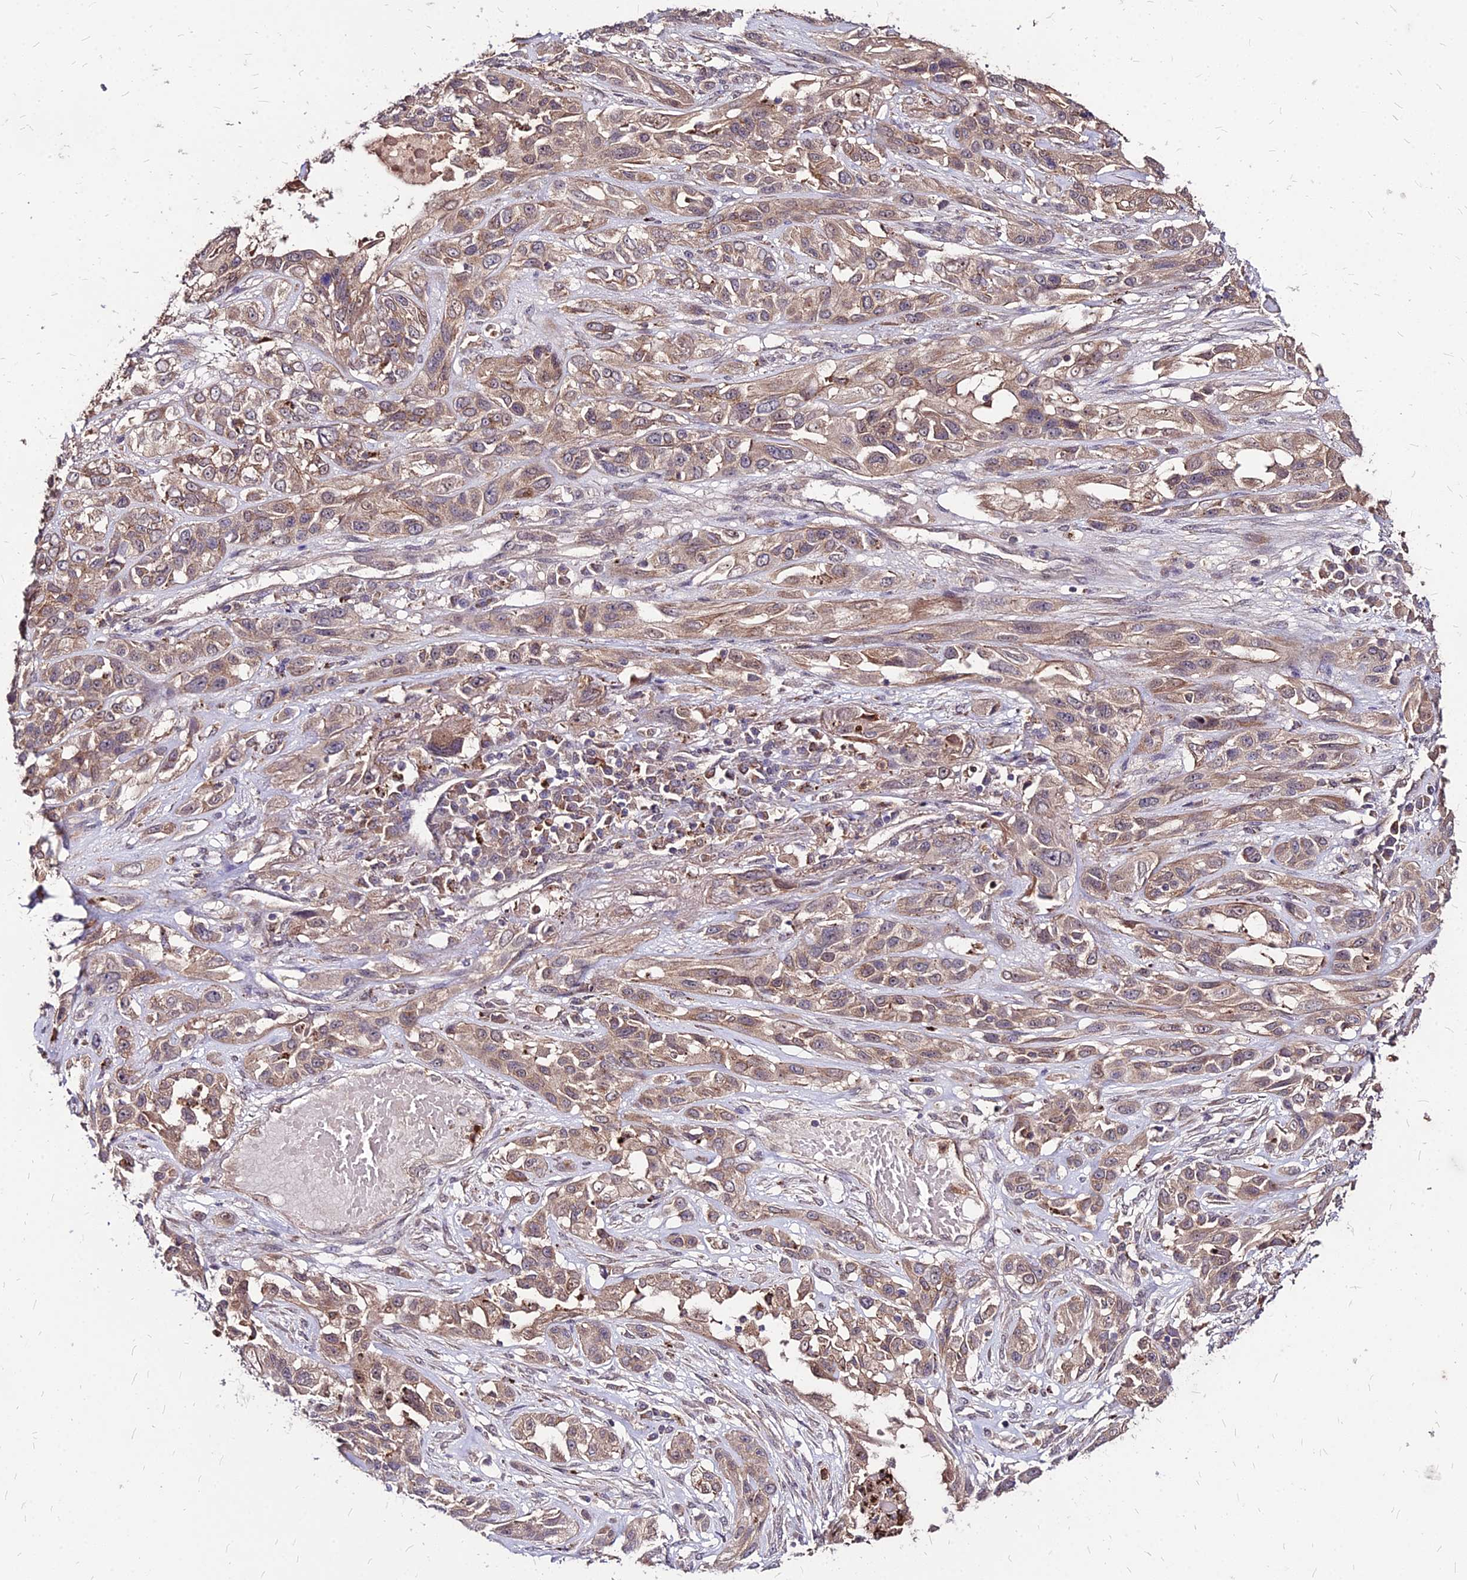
{"staining": {"intensity": "moderate", "quantity": "25%-75%", "location": "cytoplasmic/membranous"}, "tissue": "lung cancer", "cell_type": "Tumor cells", "image_type": "cancer", "snomed": [{"axis": "morphology", "description": "Squamous cell carcinoma, NOS"}, {"axis": "topography", "description": "Lung"}], "caption": "IHC (DAB (3,3'-diaminobenzidine)) staining of human squamous cell carcinoma (lung) exhibits moderate cytoplasmic/membranous protein expression in about 25%-75% of tumor cells. (brown staining indicates protein expression, while blue staining denotes nuclei).", "gene": "APBA3", "patient": {"sex": "female", "age": 70}}